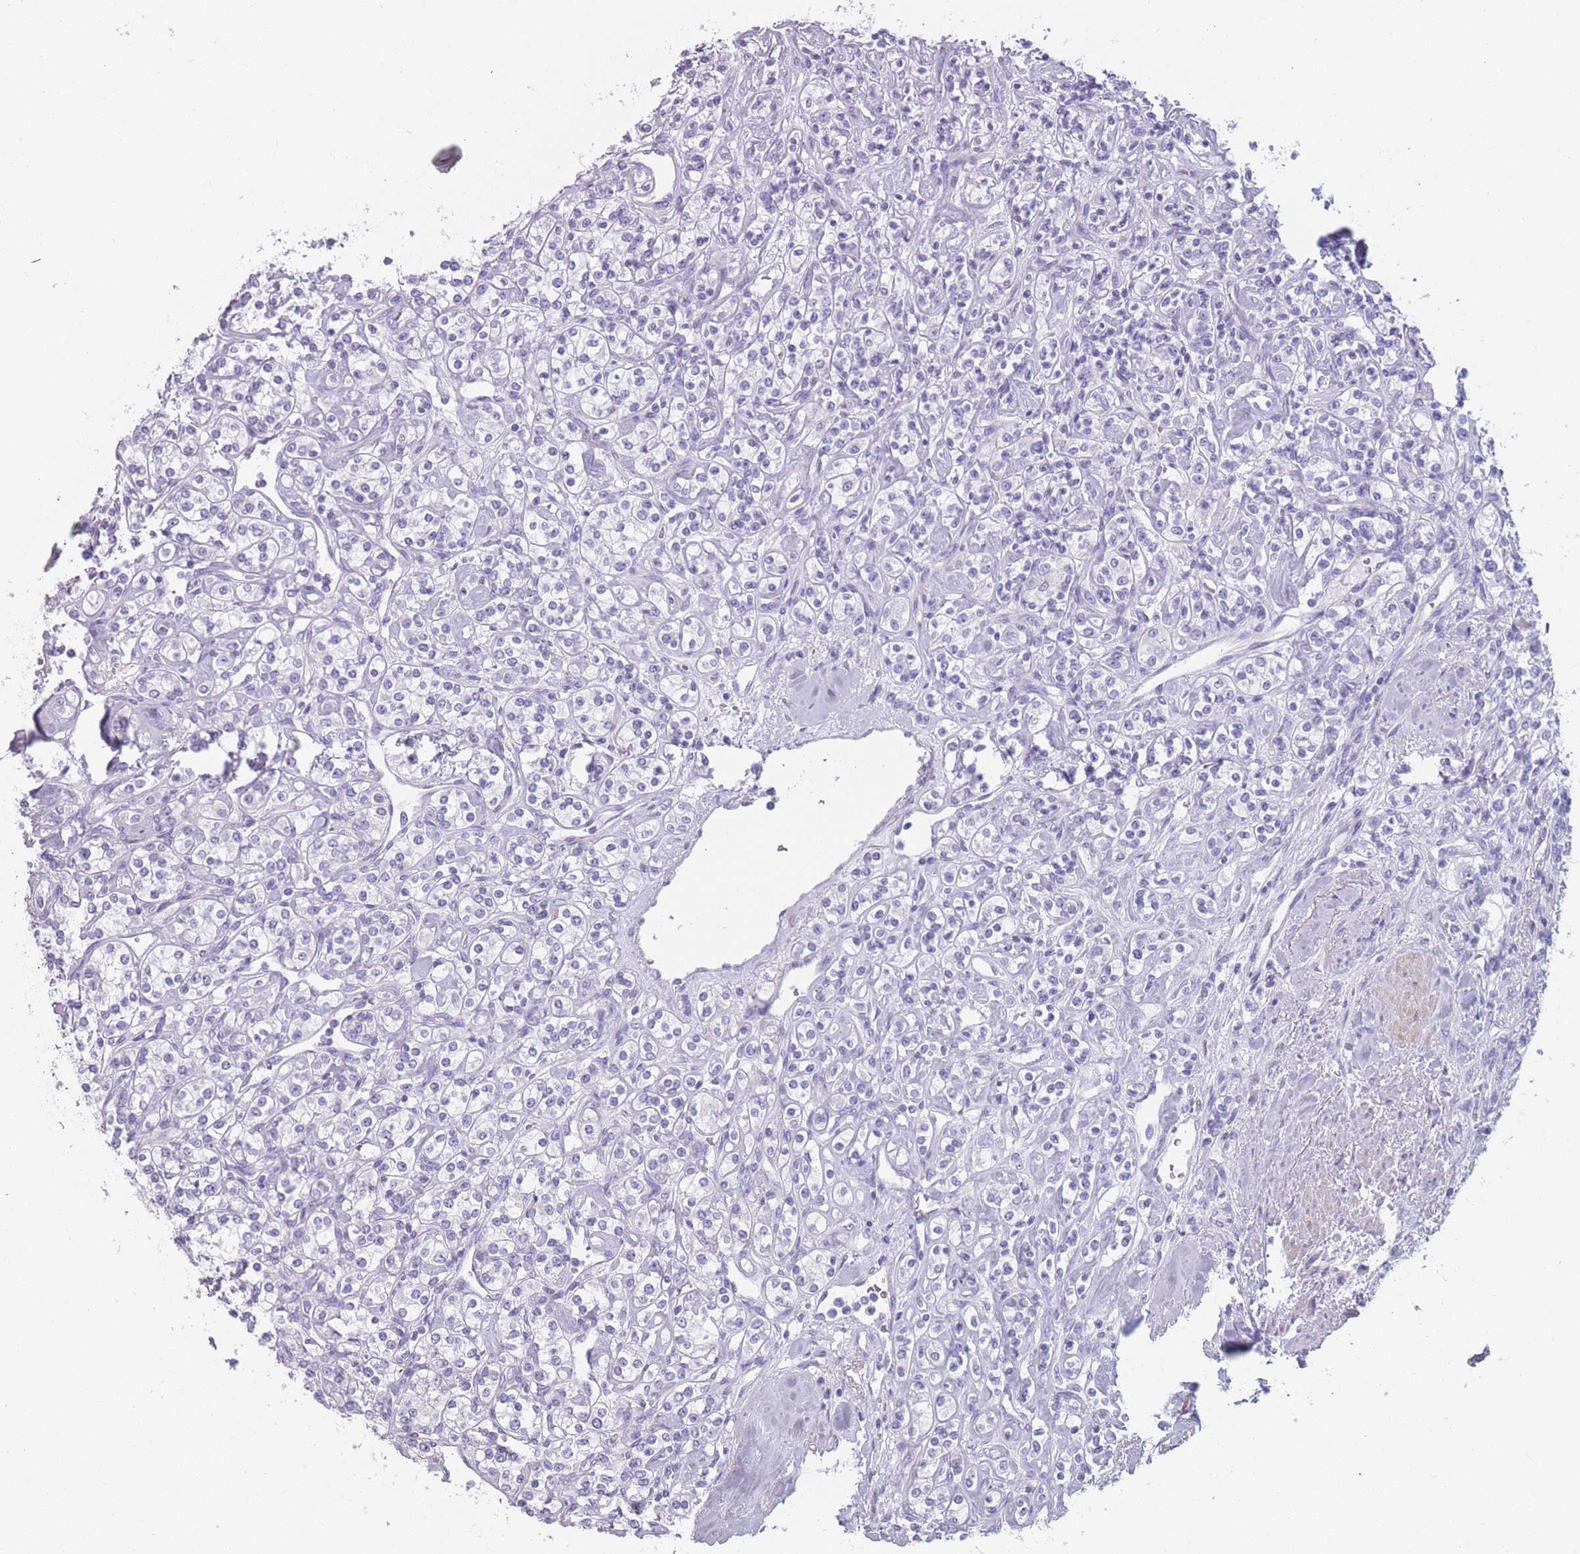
{"staining": {"intensity": "negative", "quantity": "none", "location": "none"}, "tissue": "renal cancer", "cell_type": "Tumor cells", "image_type": "cancer", "snomed": [{"axis": "morphology", "description": "Adenocarcinoma, NOS"}, {"axis": "topography", "description": "Kidney"}], "caption": "Immunohistochemical staining of renal cancer (adenocarcinoma) reveals no significant expression in tumor cells.", "gene": "PPFIA3", "patient": {"sex": "male", "age": 77}}